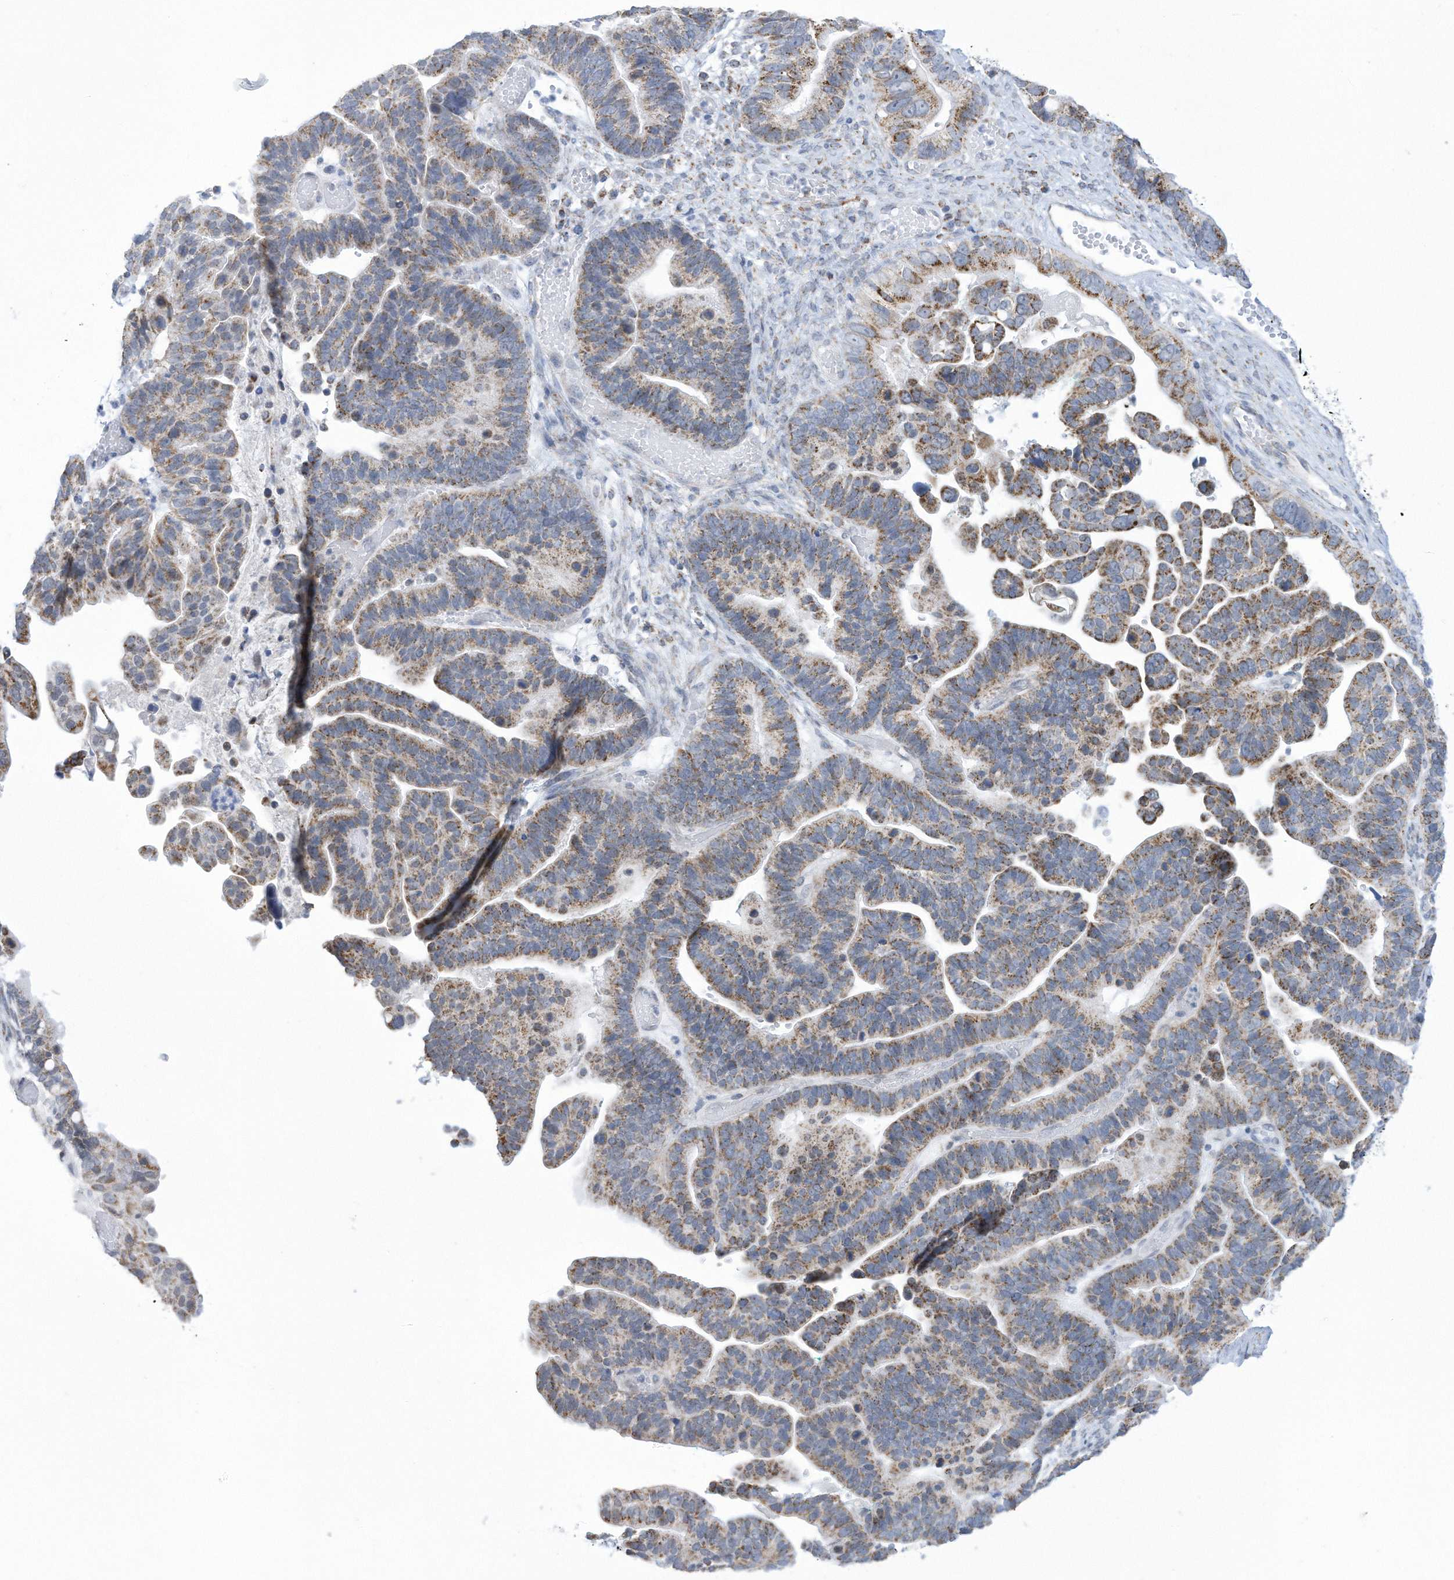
{"staining": {"intensity": "moderate", "quantity": "25%-75%", "location": "cytoplasmic/membranous"}, "tissue": "ovarian cancer", "cell_type": "Tumor cells", "image_type": "cancer", "snomed": [{"axis": "morphology", "description": "Cystadenocarcinoma, serous, NOS"}, {"axis": "topography", "description": "Ovary"}], "caption": "Immunohistochemical staining of human ovarian cancer demonstrates medium levels of moderate cytoplasmic/membranous staining in approximately 25%-75% of tumor cells. The staining is performed using DAB (3,3'-diaminobenzidine) brown chromogen to label protein expression. The nuclei are counter-stained blue using hematoxylin.", "gene": "ALDH6A1", "patient": {"sex": "female", "age": 56}}